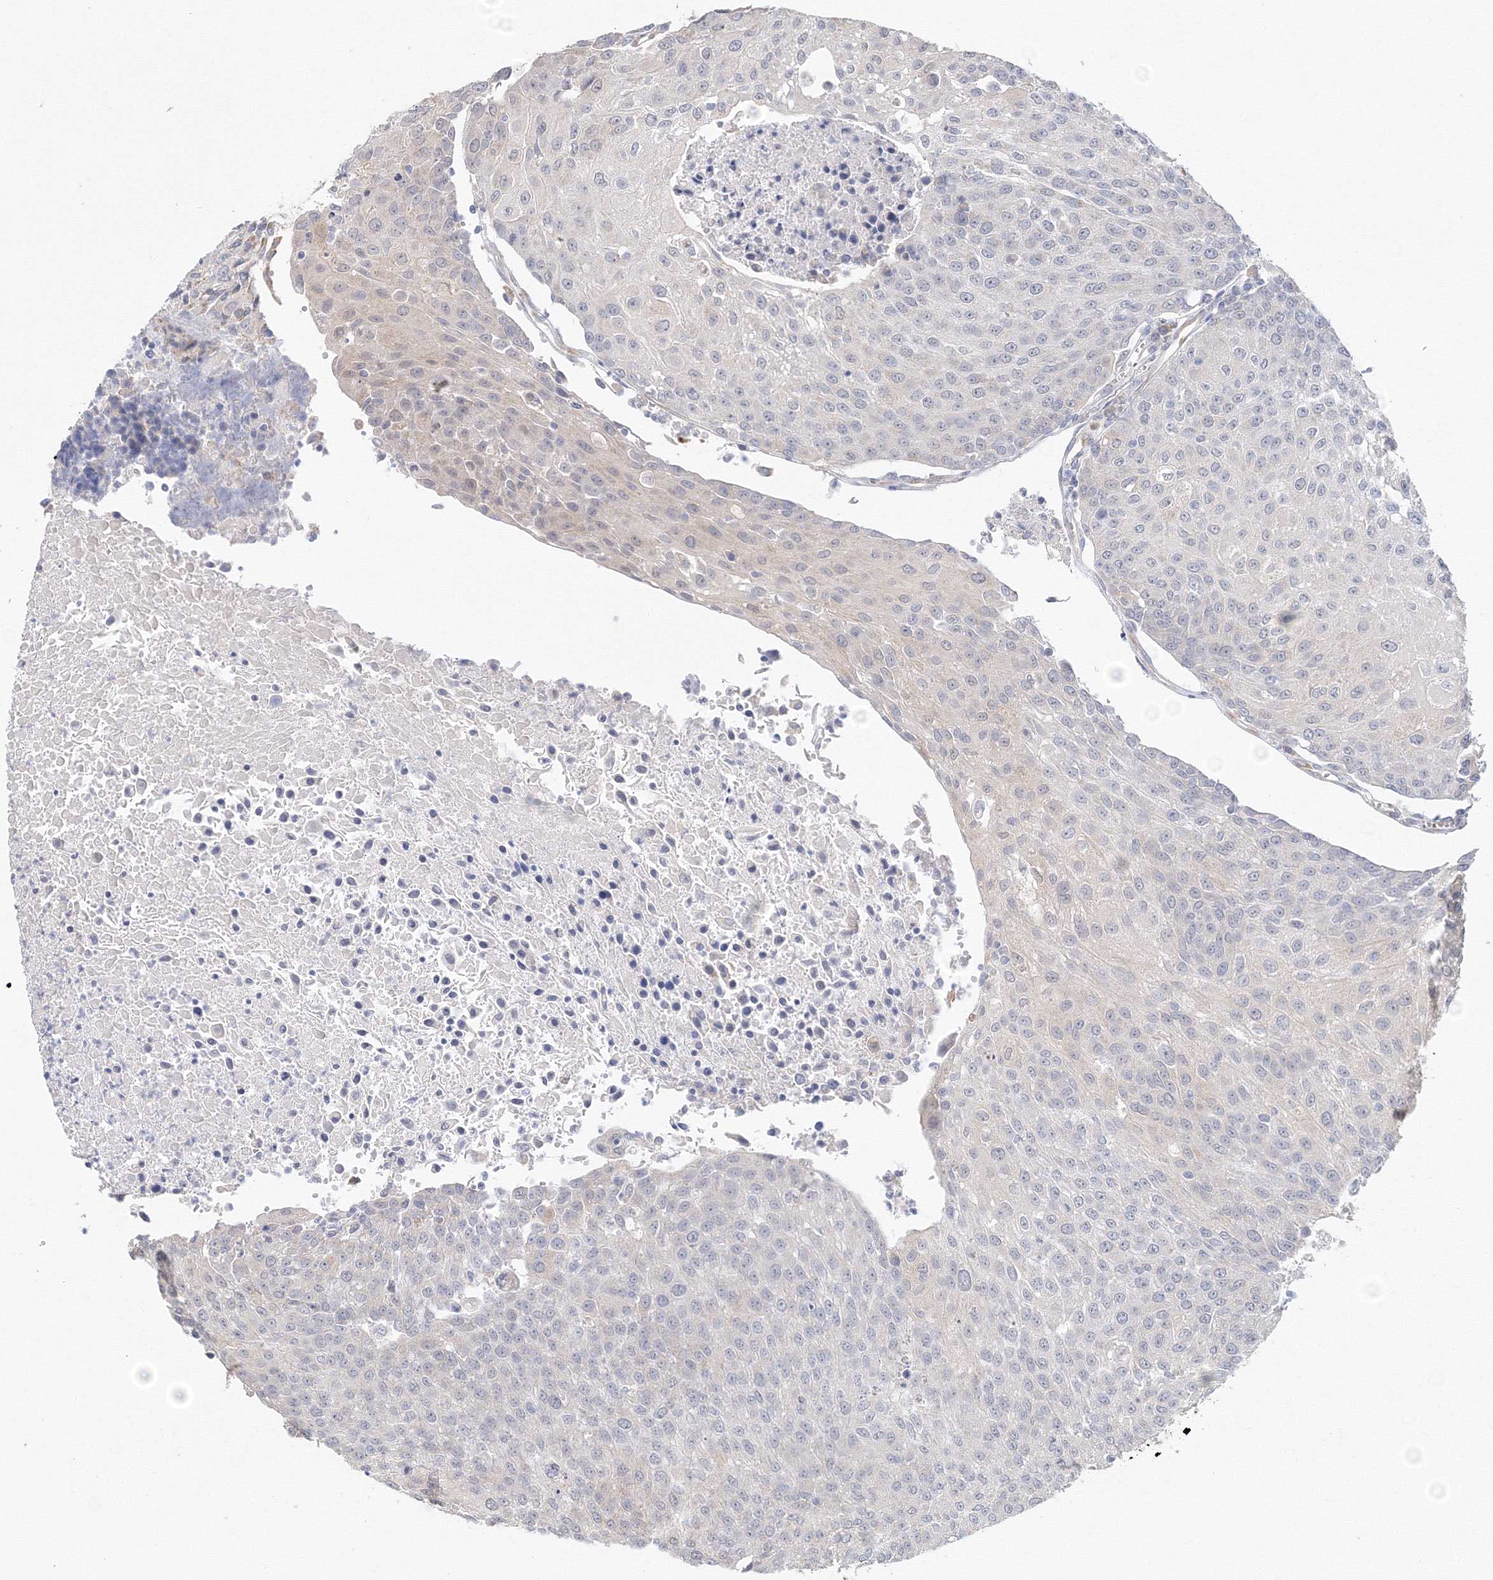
{"staining": {"intensity": "negative", "quantity": "none", "location": "none"}, "tissue": "urothelial cancer", "cell_type": "Tumor cells", "image_type": "cancer", "snomed": [{"axis": "morphology", "description": "Urothelial carcinoma, High grade"}, {"axis": "topography", "description": "Urinary bladder"}], "caption": "Human urothelial cancer stained for a protein using immunohistochemistry exhibits no positivity in tumor cells.", "gene": "DHRS12", "patient": {"sex": "female", "age": 85}}